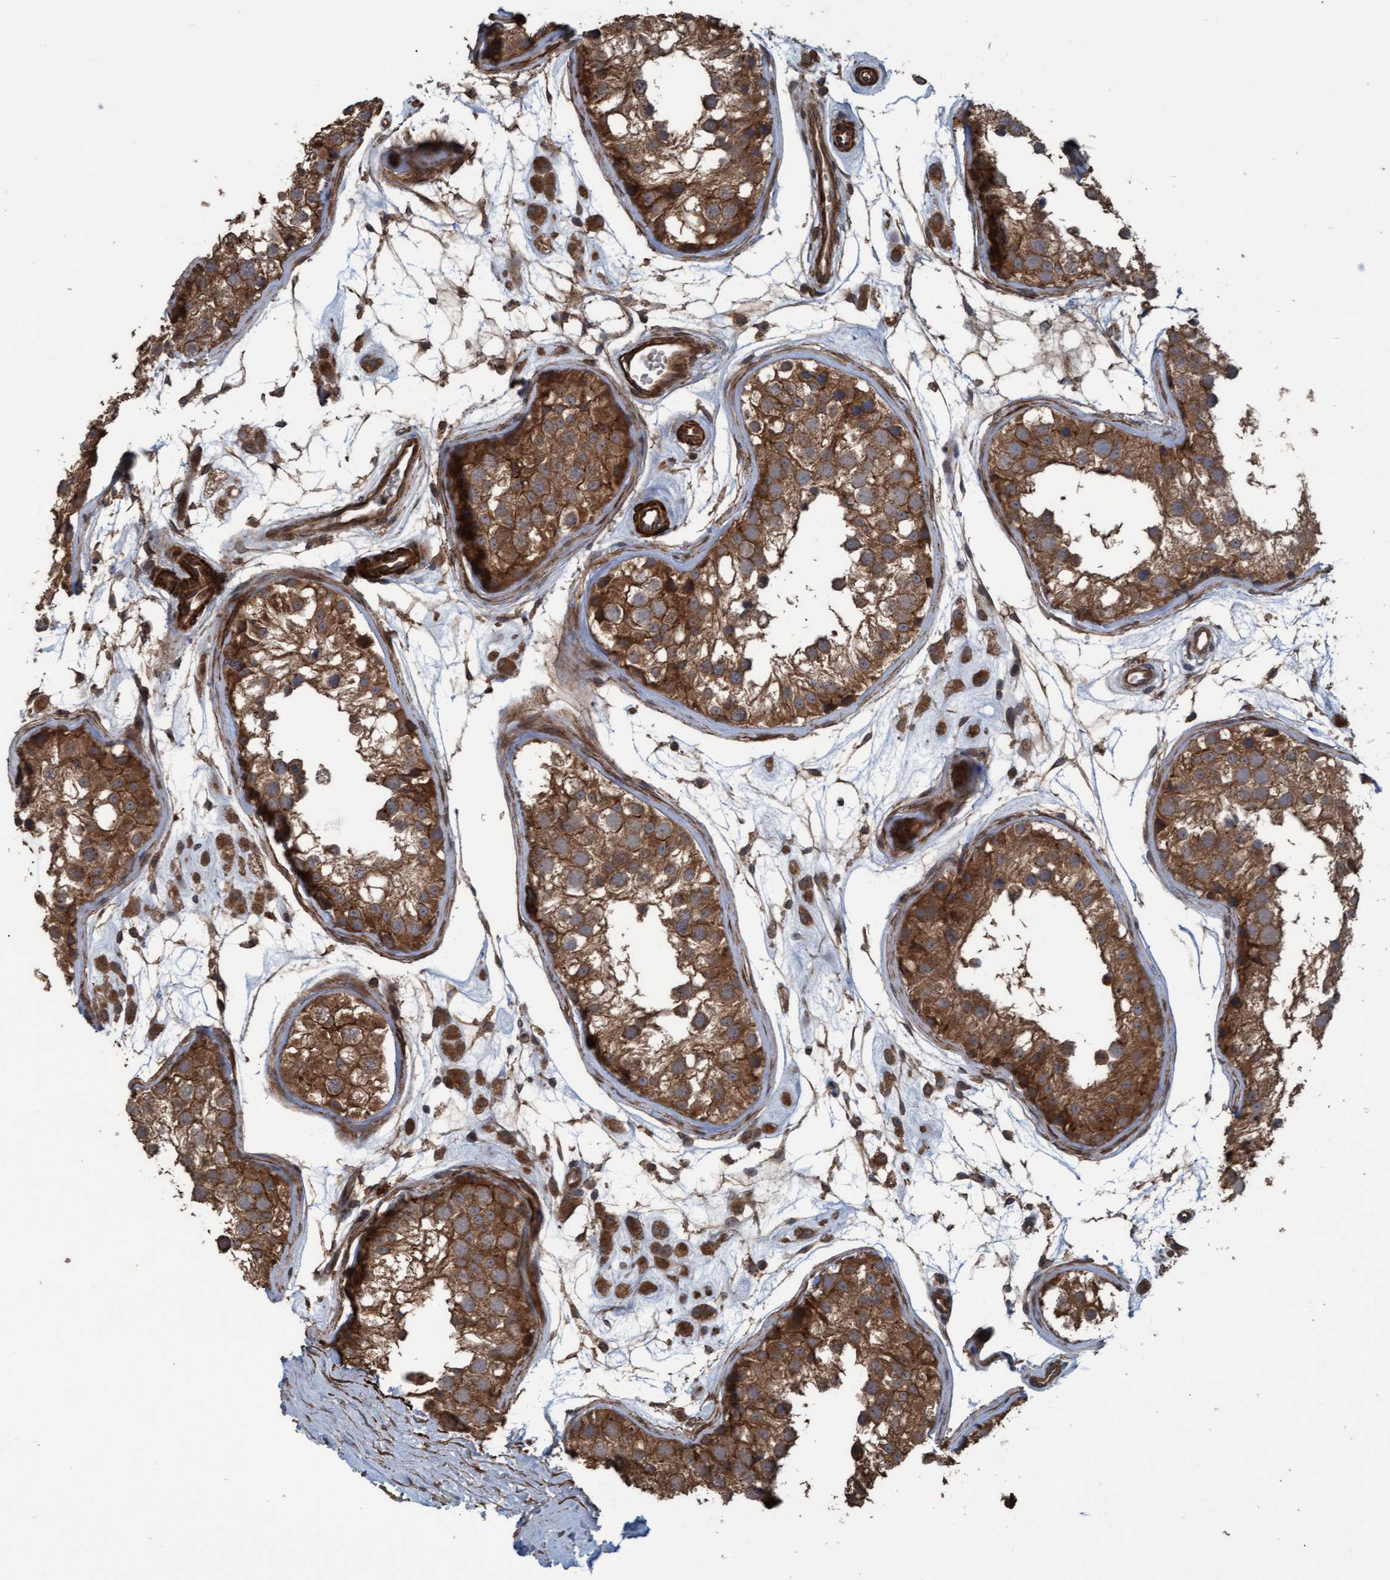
{"staining": {"intensity": "moderate", "quantity": ">75%", "location": "cytoplasmic/membranous"}, "tissue": "testis", "cell_type": "Cells in seminiferous ducts", "image_type": "normal", "snomed": [{"axis": "morphology", "description": "Normal tissue, NOS"}, {"axis": "morphology", "description": "Adenocarcinoma, metastatic, NOS"}, {"axis": "topography", "description": "Testis"}], "caption": "Protein analysis of benign testis exhibits moderate cytoplasmic/membranous expression in approximately >75% of cells in seminiferous ducts. The staining is performed using DAB (3,3'-diaminobenzidine) brown chromogen to label protein expression. The nuclei are counter-stained blue using hematoxylin.", "gene": "GGT6", "patient": {"sex": "male", "age": 26}}